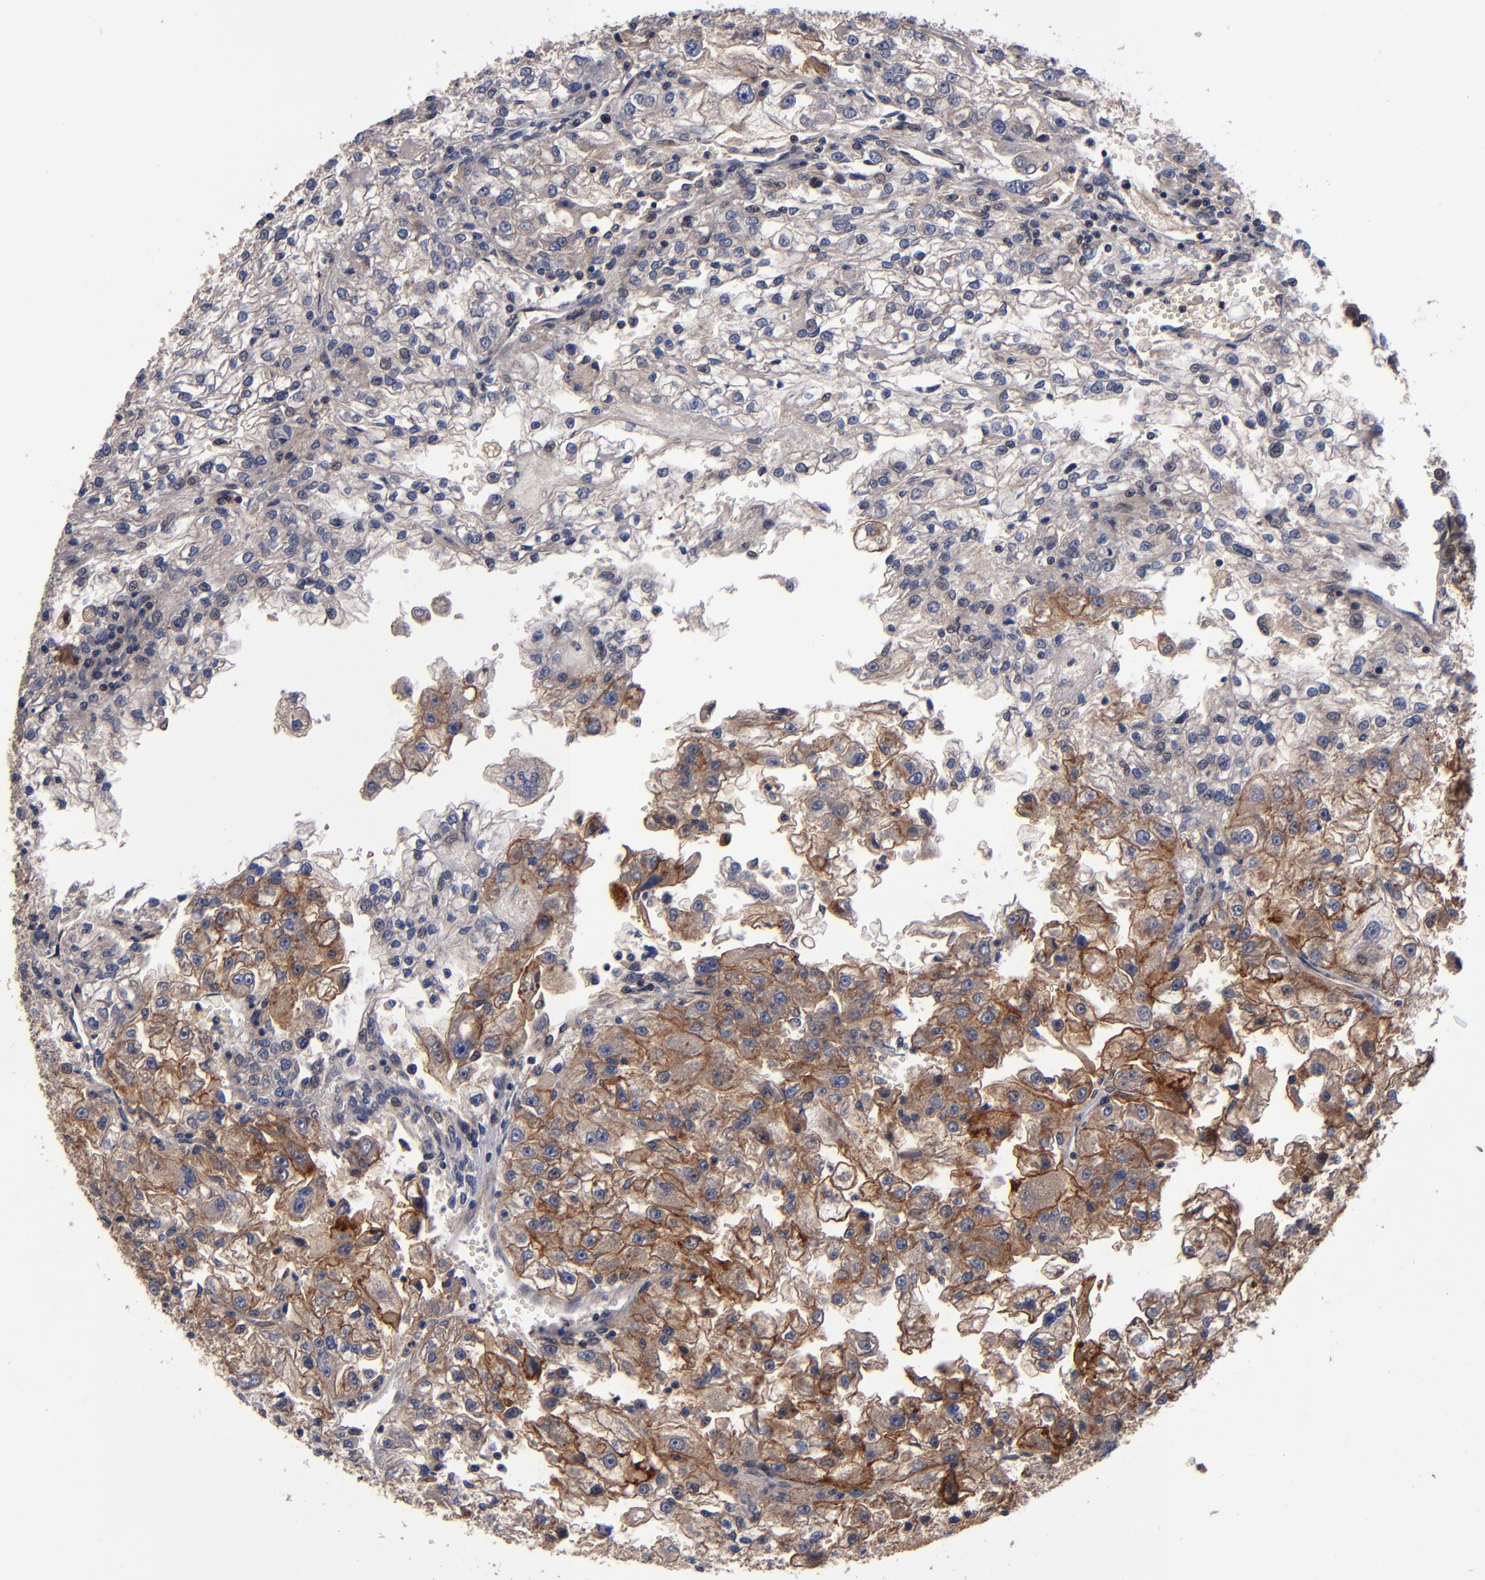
{"staining": {"intensity": "moderate", "quantity": "25%-75%", "location": "cytoplasmic/membranous"}, "tissue": "renal cancer", "cell_type": "Tumor cells", "image_type": "cancer", "snomed": [{"axis": "morphology", "description": "Adenocarcinoma, NOS"}, {"axis": "topography", "description": "Kidney"}], "caption": "DAB immunohistochemical staining of human renal adenocarcinoma exhibits moderate cytoplasmic/membranous protein expression in approximately 25%-75% of tumor cells.", "gene": "BDKRB1", "patient": {"sex": "female", "age": 83}}